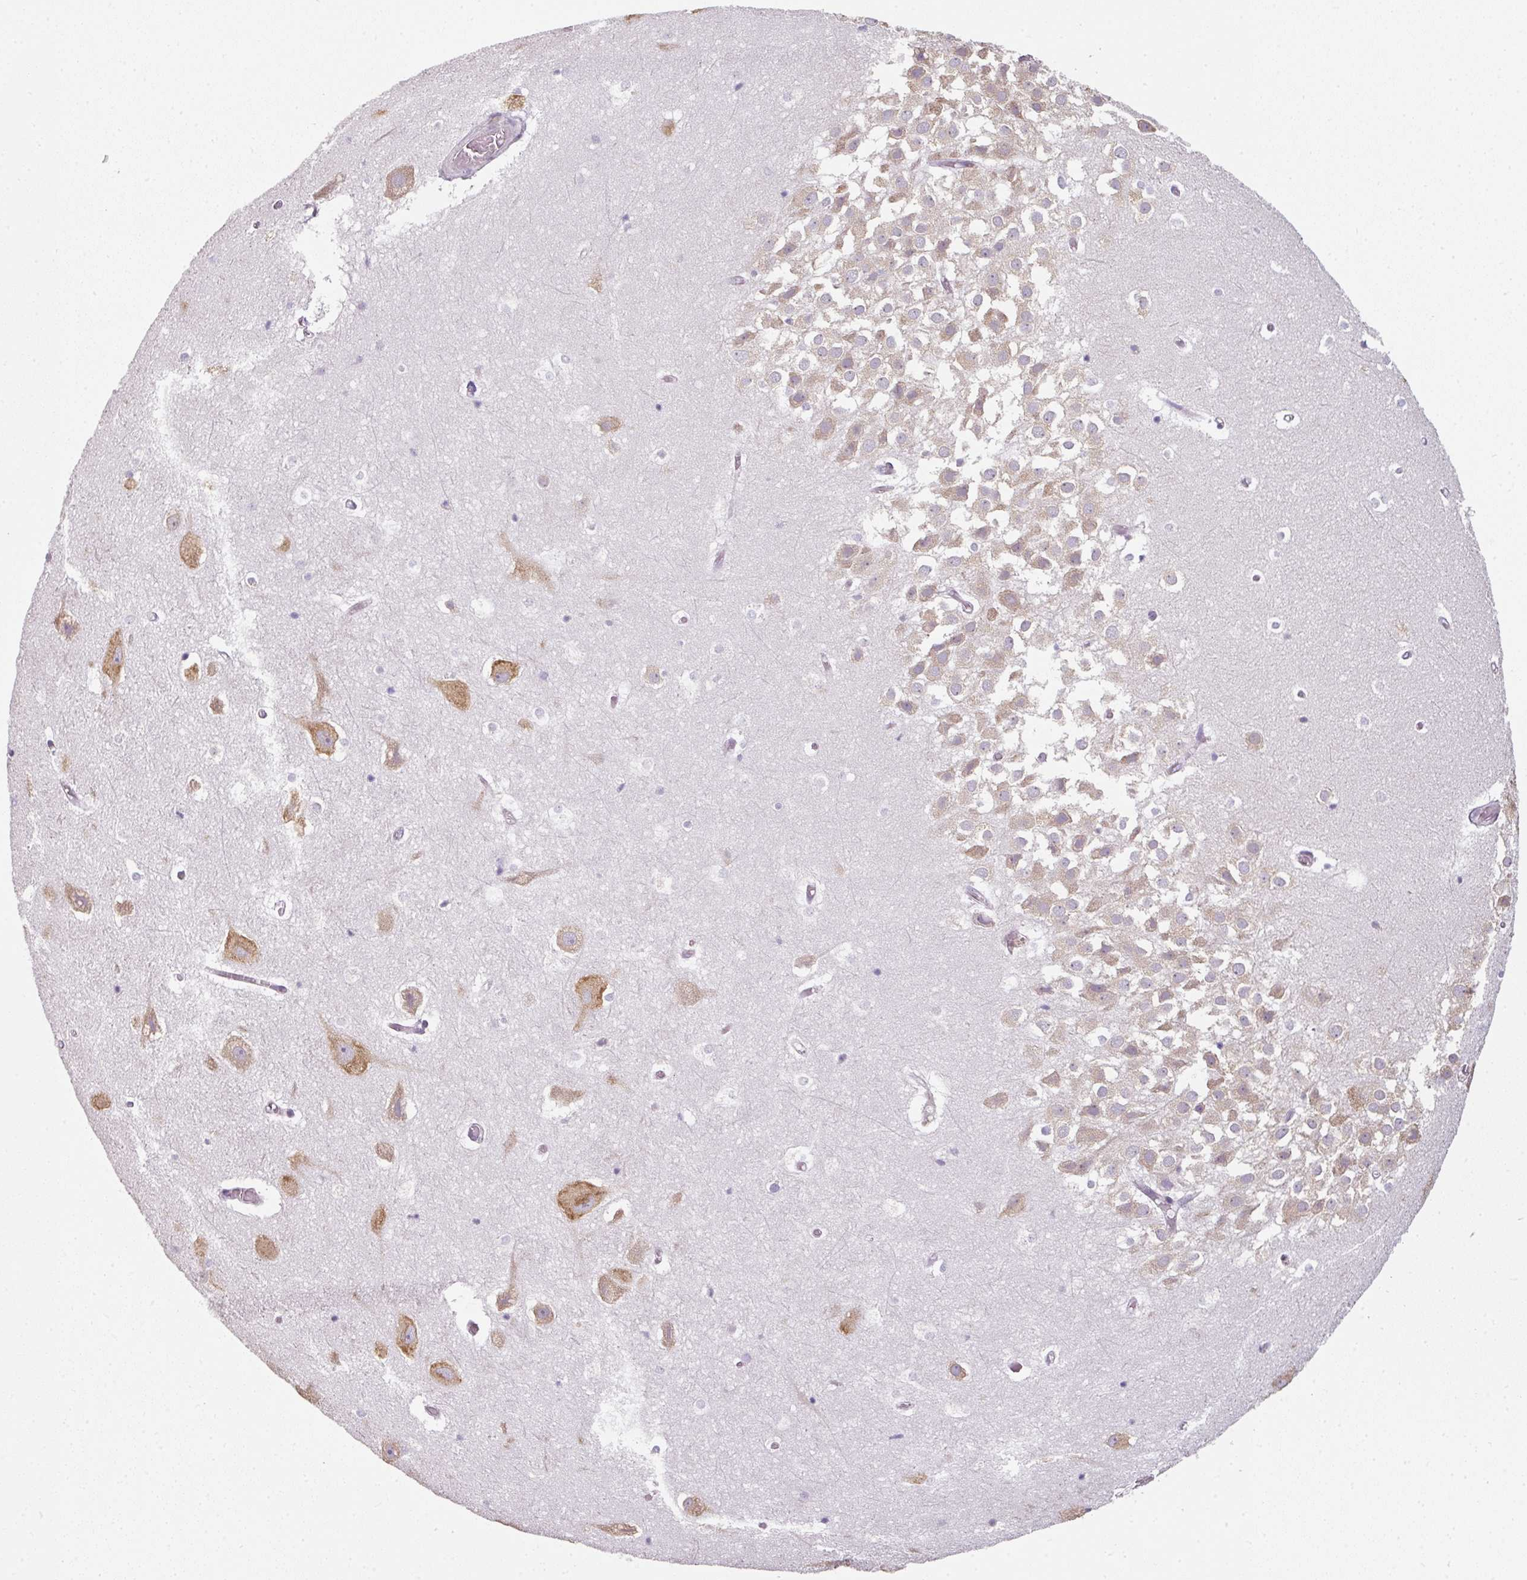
{"staining": {"intensity": "negative", "quantity": "none", "location": "none"}, "tissue": "hippocampus", "cell_type": "Glial cells", "image_type": "normal", "snomed": [{"axis": "morphology", "description": "Normal tissue, NOS"}, {"axis": "topography", "description": "Hippocampus"}], "caption": "This is an IHC histopathology image of unremarkable human hippocampus. There is no expression in glial cells.", "gene": "C19orf33", "patient": {"sex": "female", "age": 52}}